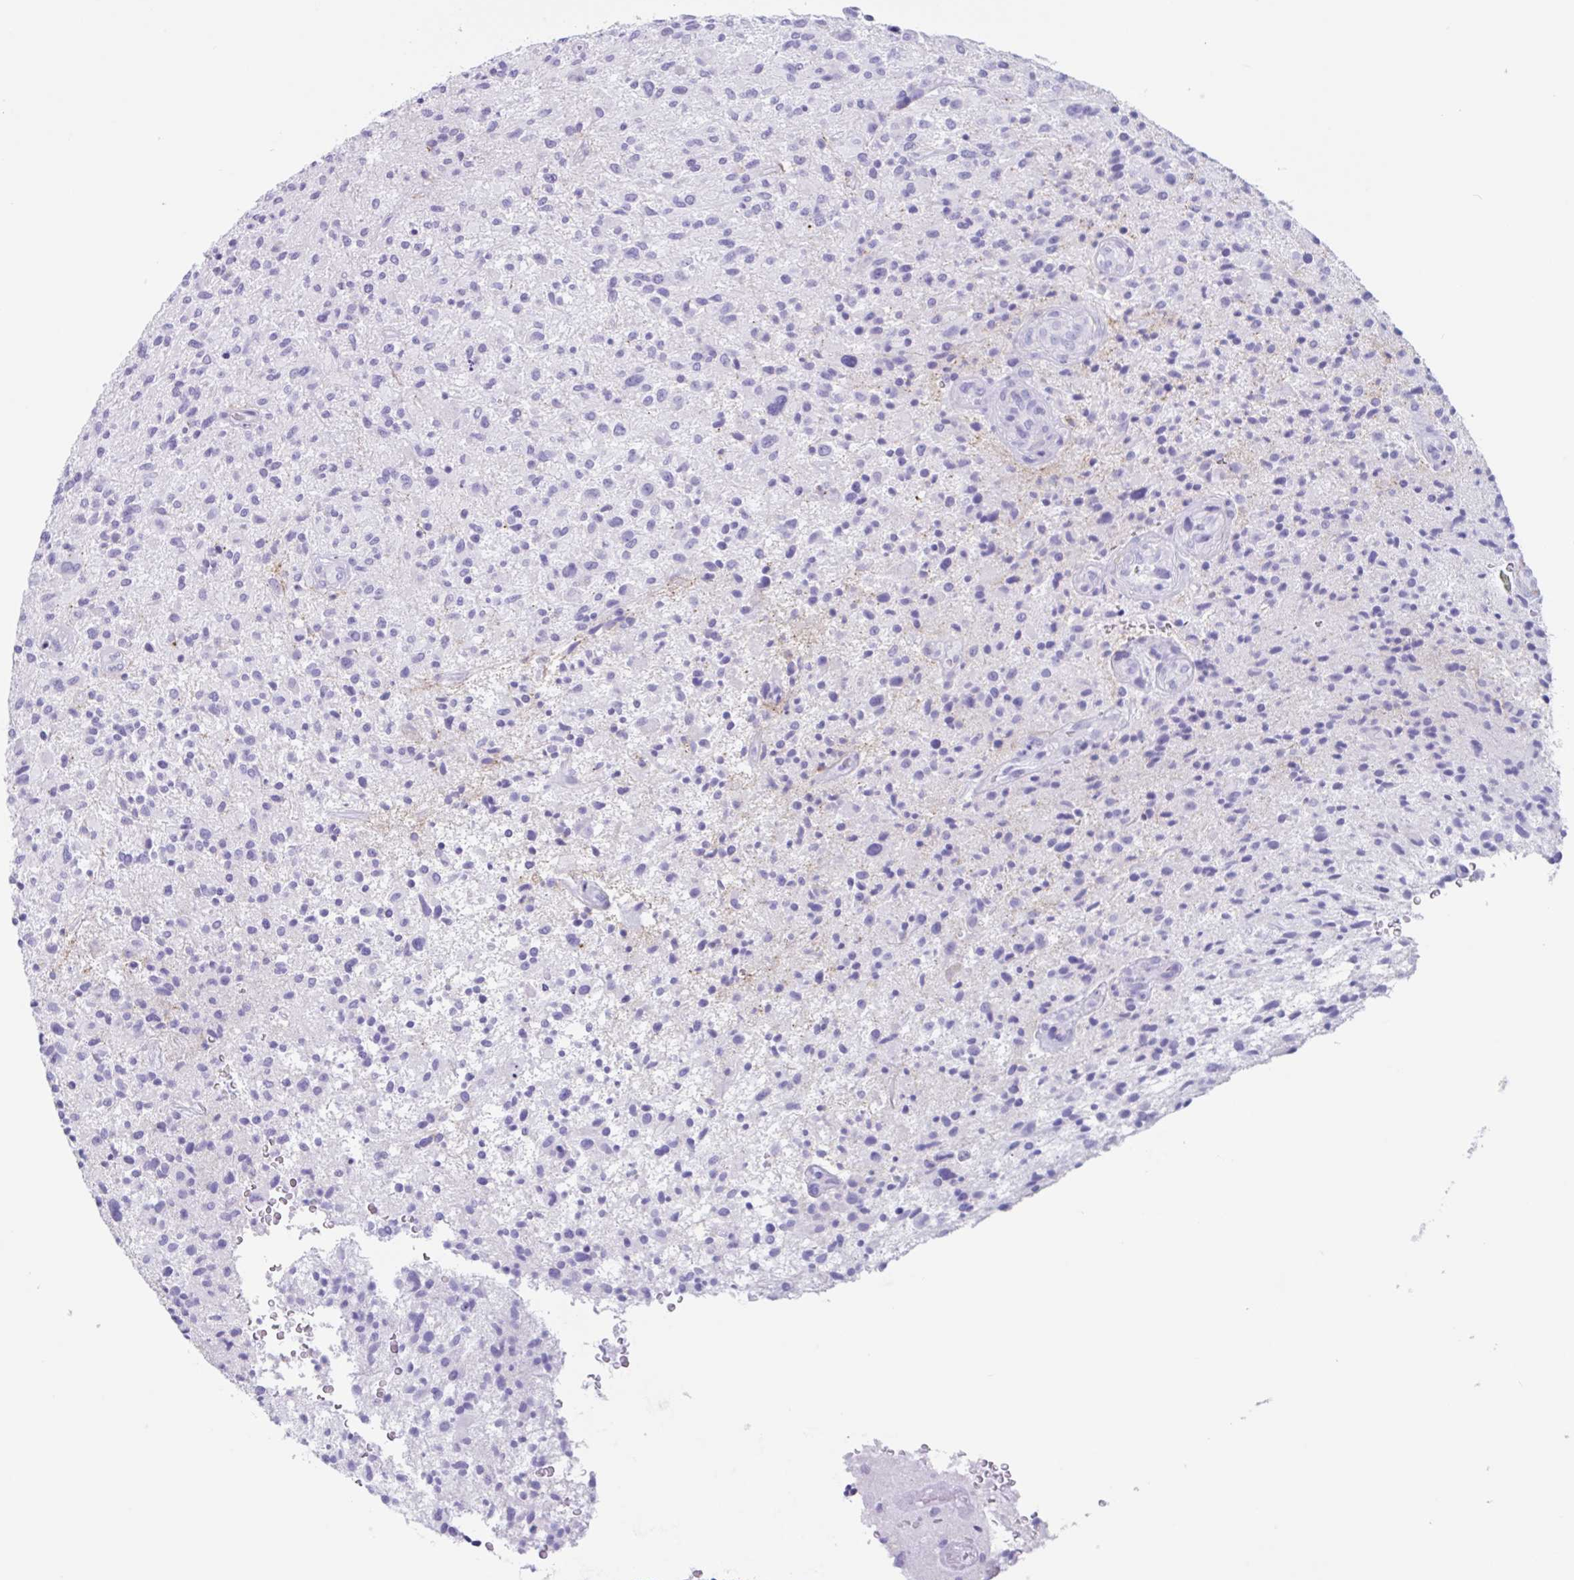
{"staining": {"intensity": "negative", "quantity": "none", "location": "none"}, "tissue": "glioma", "cell_type": "Tumor cells", "image_type": "cancer", "snomed": [{"axis": "morphology", "description": "Glioma, malignant, High grade"}, {"axis": "topography", "description": "Brain"}], "caption": "Protein analysis of glioma exhibits no significant expression in tumor cells.", "gene": "TAS2R41", "patient": {"sex": "male", "age": 47}}